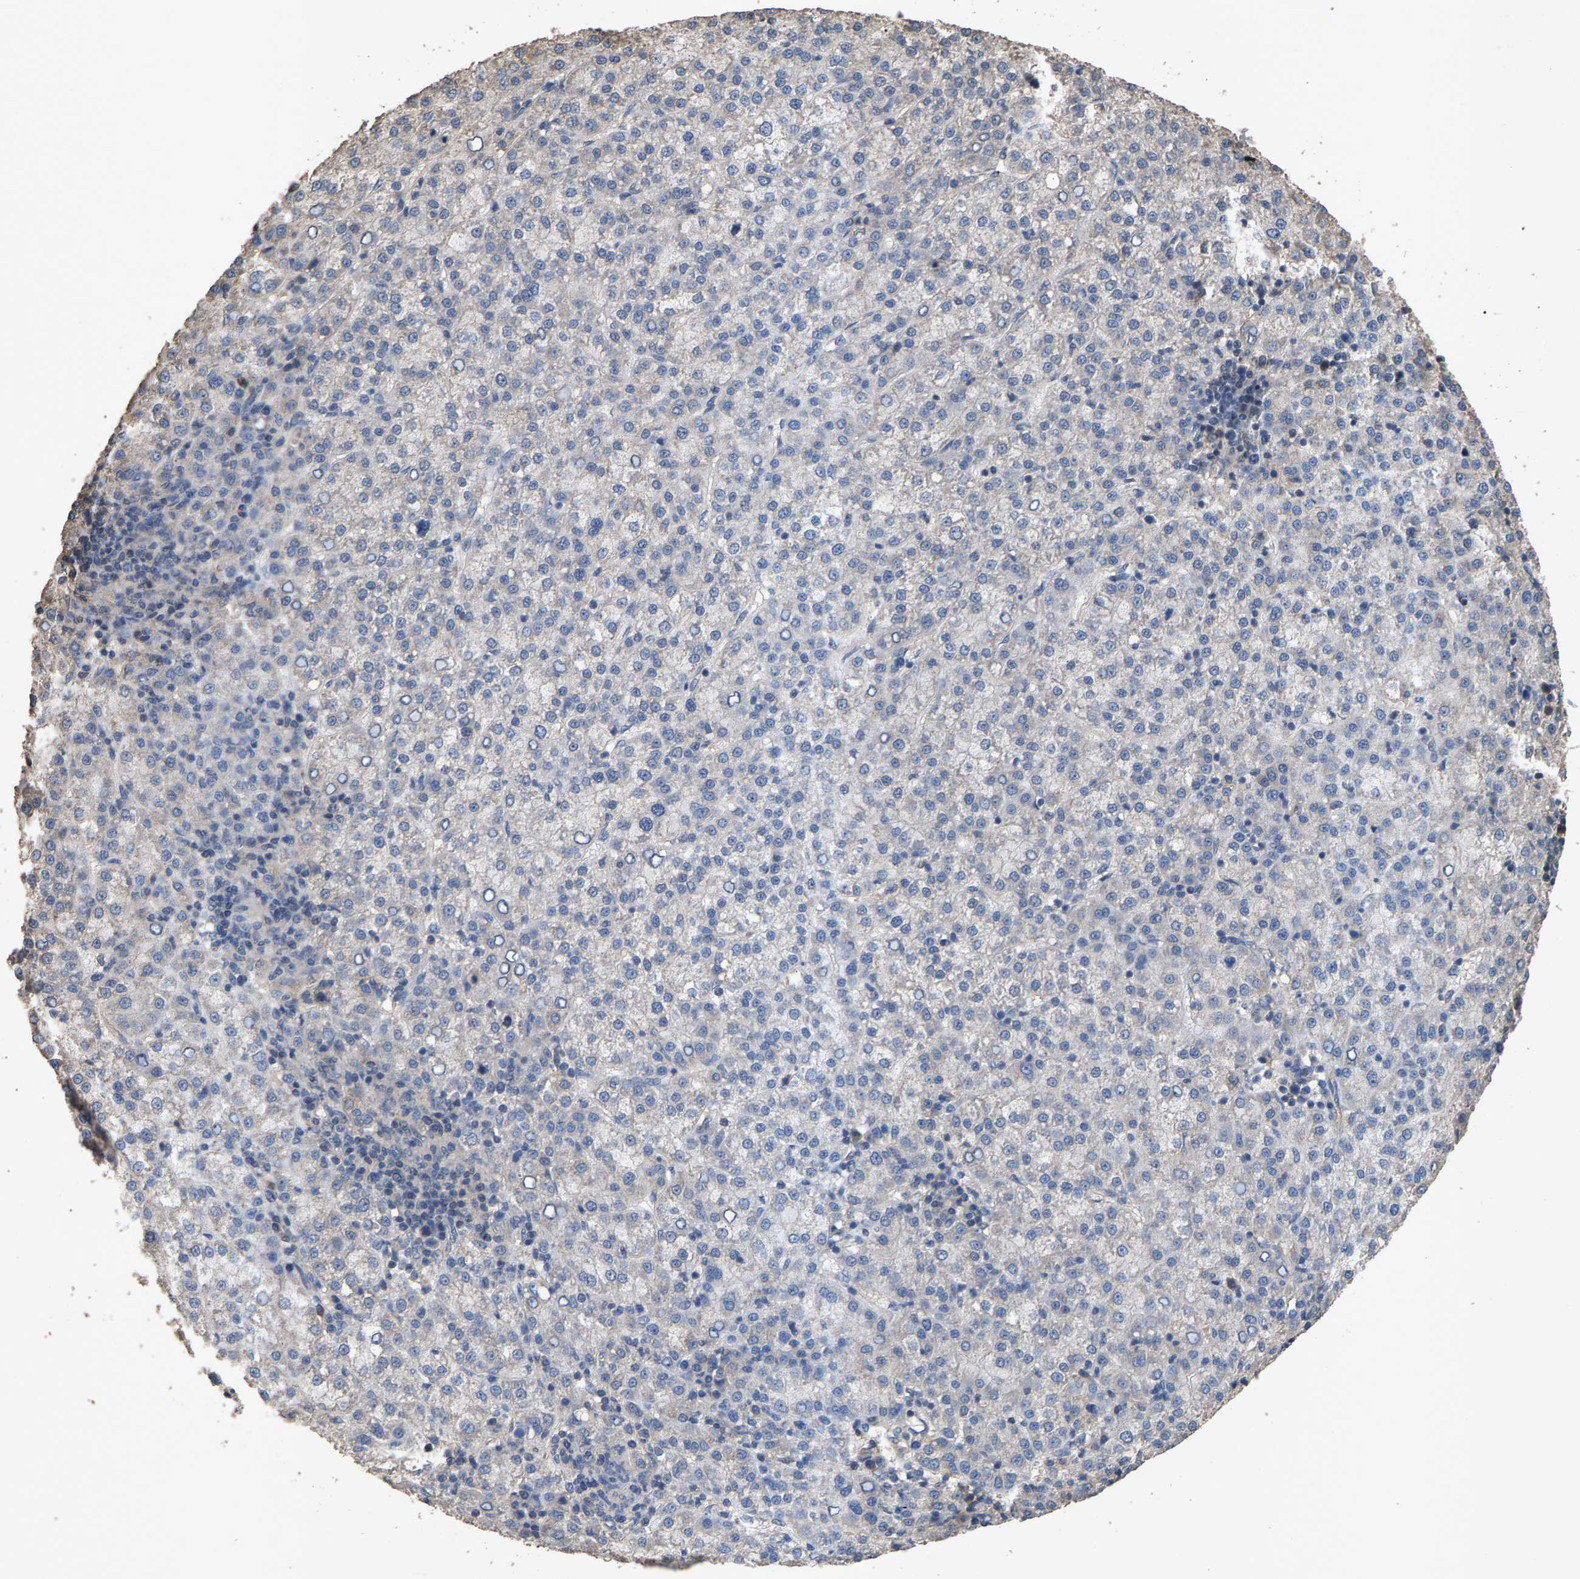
{"staining": {"intensity": "negative", "quantity": "none", "location": "none"}, "tissue": "liver cancer", "cell_type": "Tumor cells", "image_type": "cancer", "snomed": [{"axis": "morphology", "description": "Carcinoma, Hepatocellular, NOS"}, {"axis": "topography", "description": "Liver"}], "caption": "Immunohistochemistry image of human liver cancer stained for a protein (brown), which exhibits no positivity in tumor cells. (DAB (3,3'-diaminobenzidine) immunohistochemistry (IHC) visualized using brightfield microscopy, high magnification).", "gene": "HTRA3", "patient": {"sex": "female", "age": 58}}